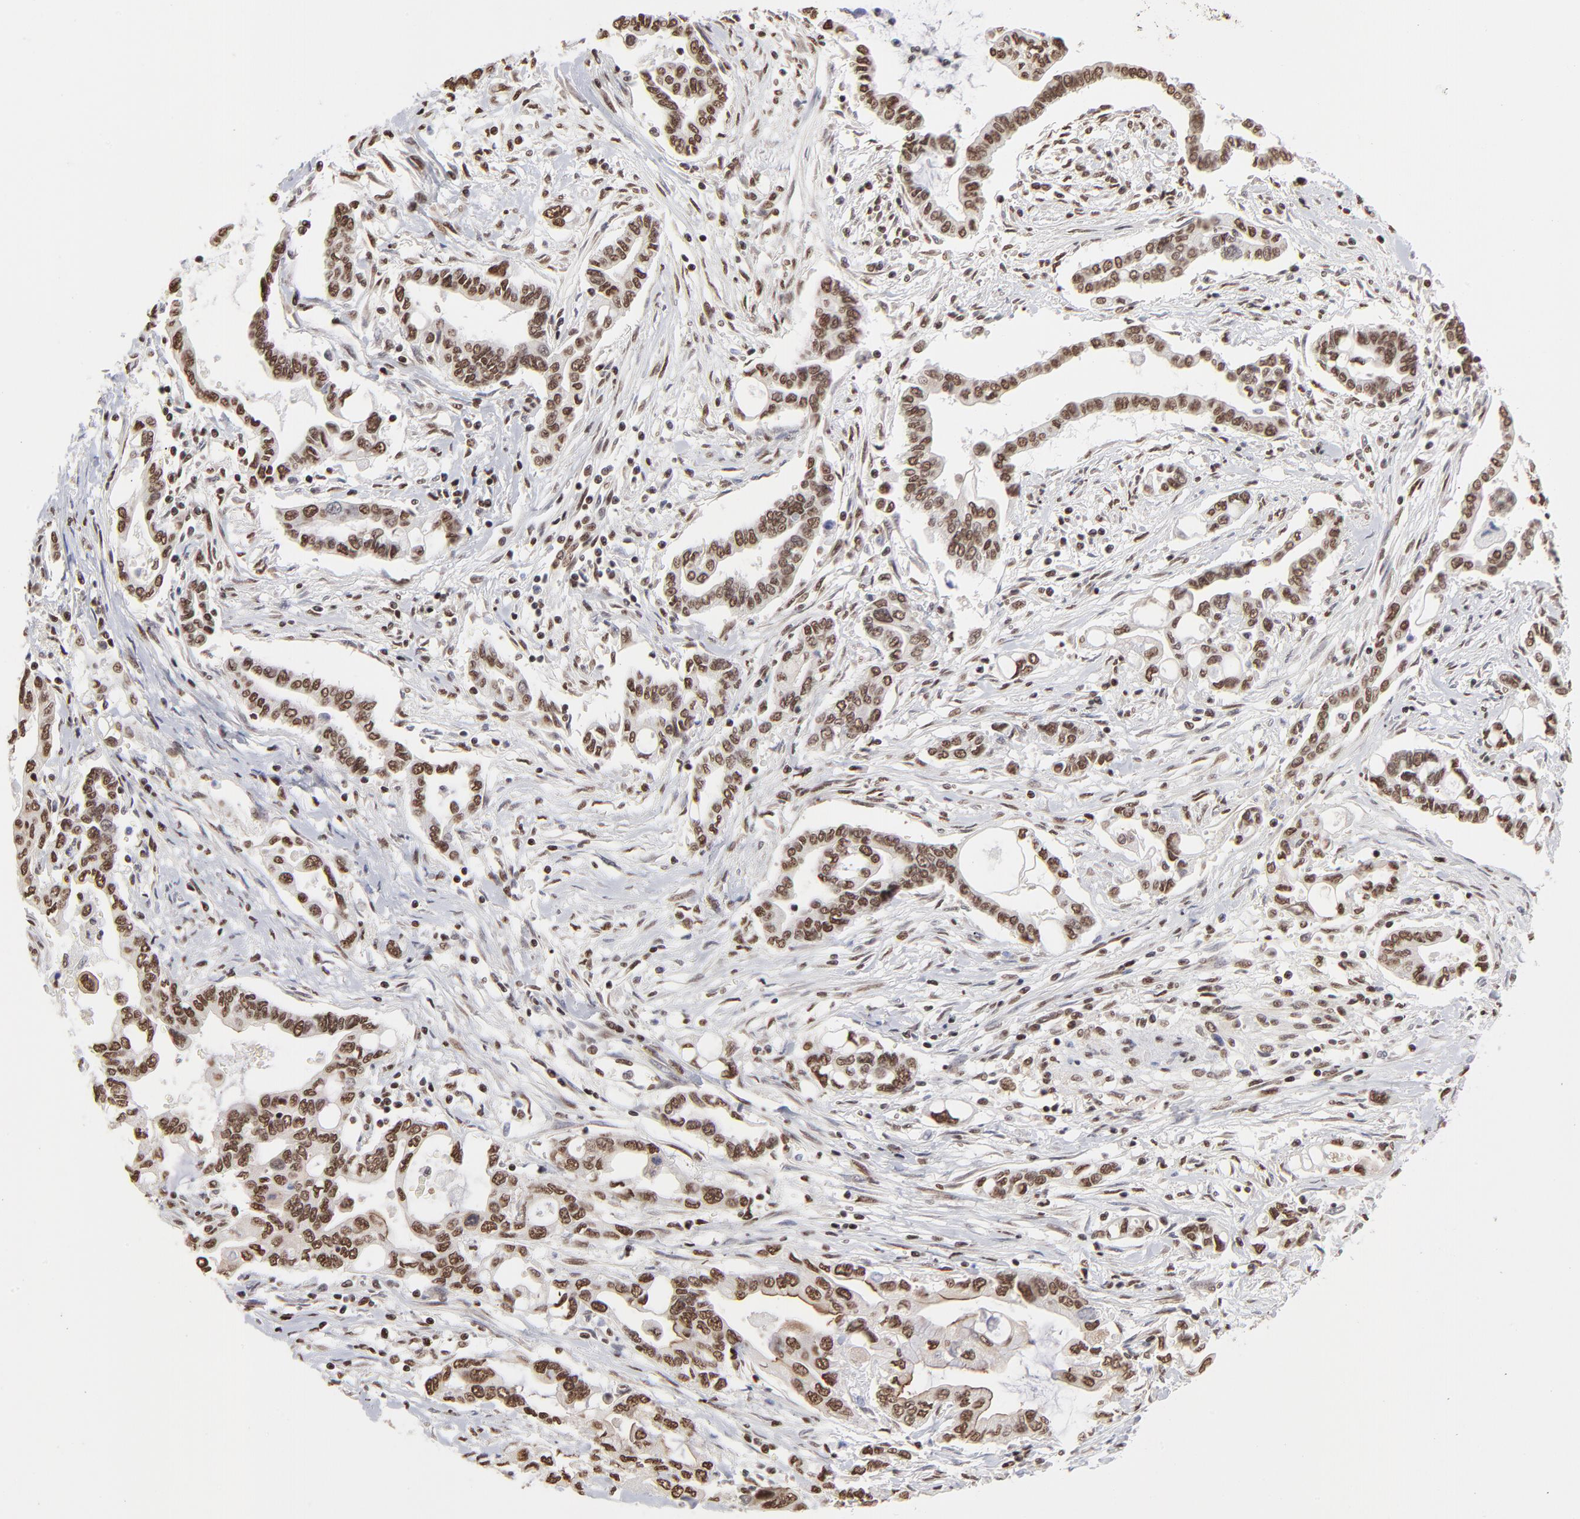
{"staining": {"intensity": "strong", "quantity": ">75%", "location": "nuclear"}, "tissue": "pancreatic cancer", "cell_type": "Tumor cells", "image_type": "cancer", "snomed": [{"axis": "morphology", "description": "Adenocarcinoma, NOS"}, {"axis": "topography", "description": "Pancreas"}], "caption": "A micrograph of adenocarcinoma (pancreatic) stained for a protein exhibits strong nuclear brown staining in tumor cells. The protein of interest is stained brown, and the nuclei are stained in blue (DAB IHC with brightfield microscopy, high magnification).", "gene": "ZNF3", "patient": {"sex": "female", "age": 57}}